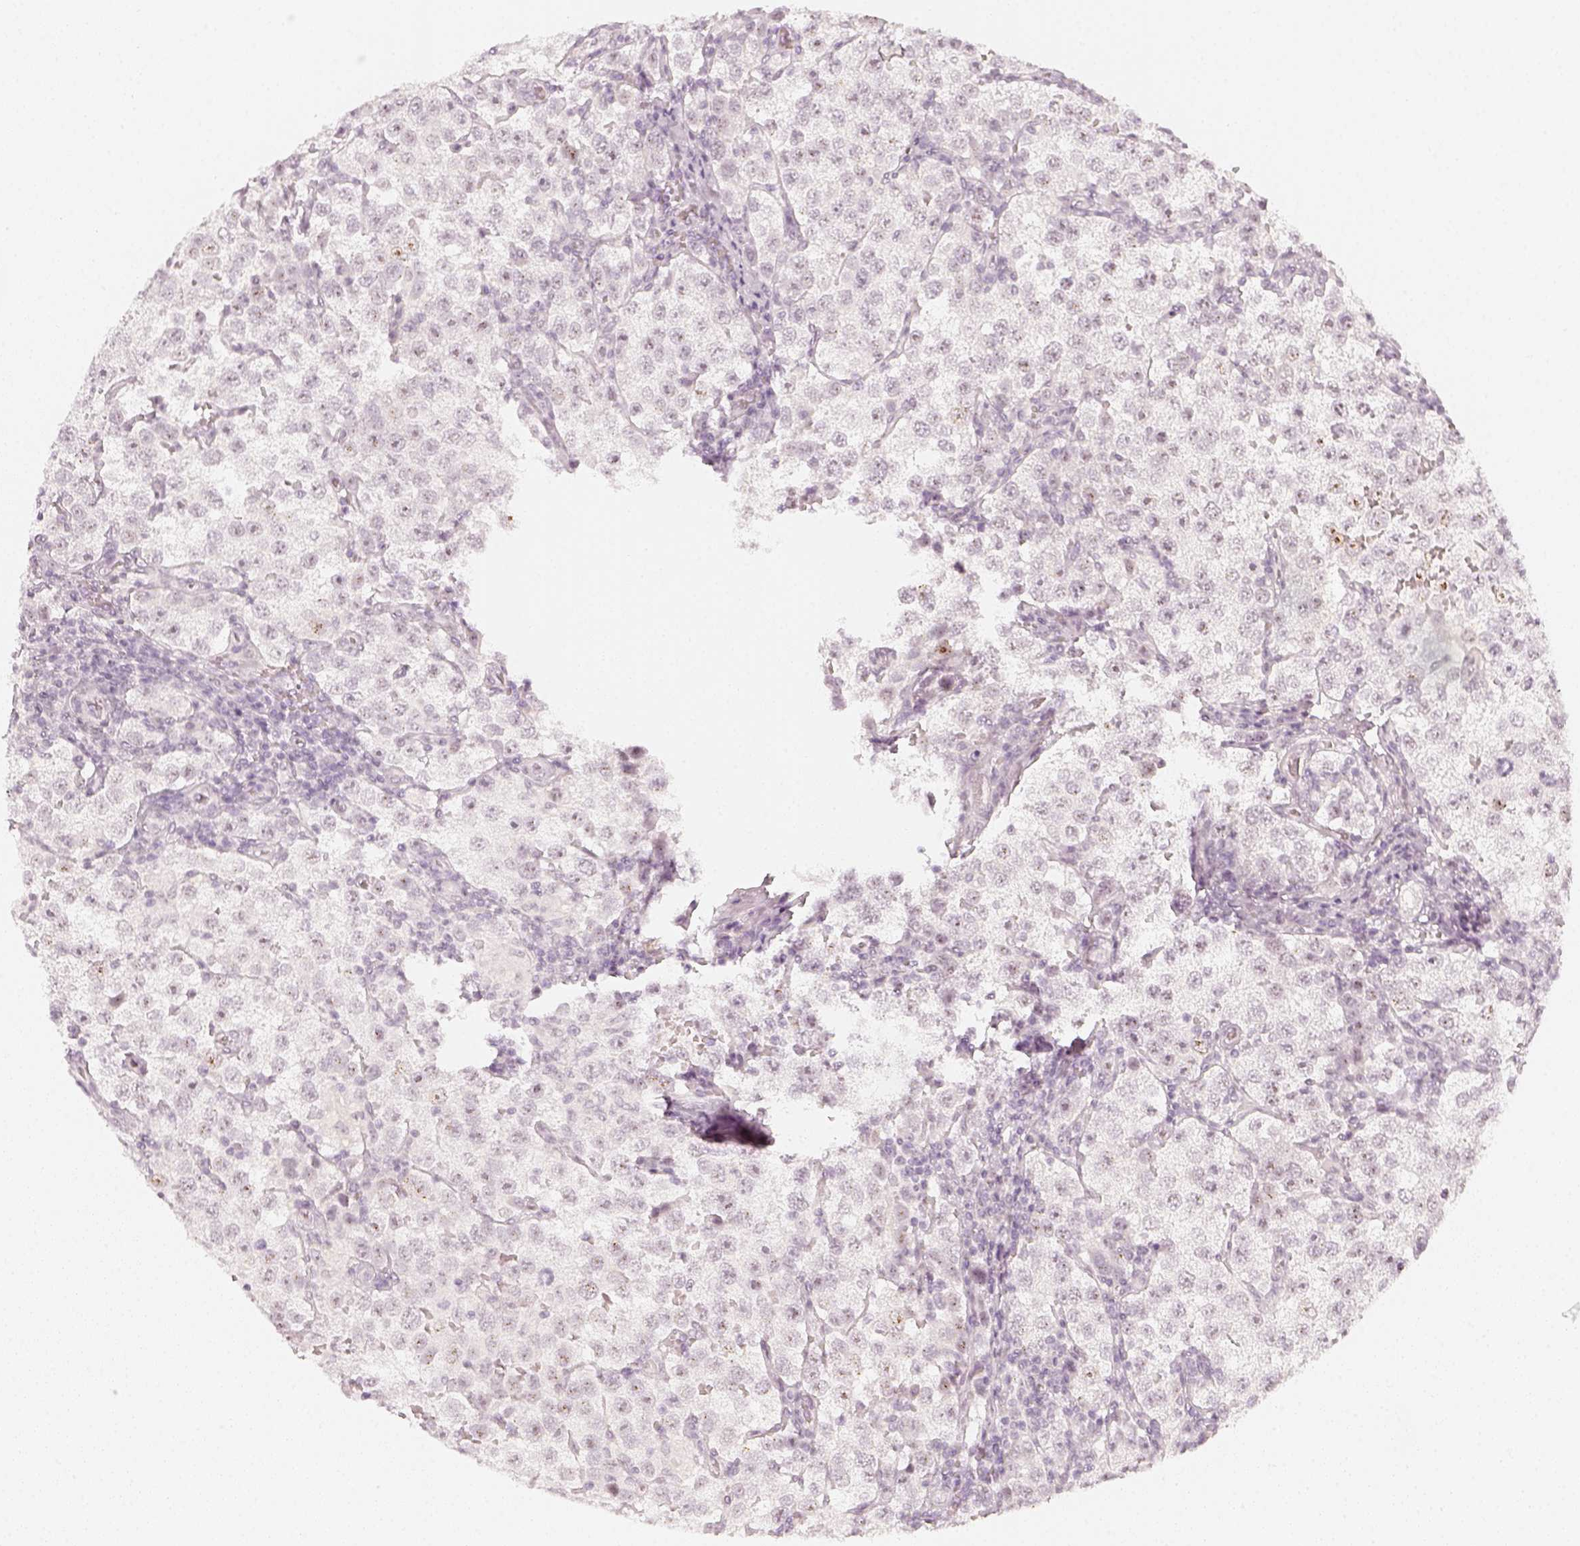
{"staining": {"intensity": "negative", "quantity": "none", "location": "none"}, "tissue": "testis cancer", "cell_type": "Tumor cells", "image_type": "cancer", "snomed": [{"axis": "morphology", "description": "Seminoma, NOS"}, {"axis": "topography", "description": "Testis"}], "caption": "Human seminoma (testis) stained for a protein using IHC reveals no staining in tumor cells.", "gene": "KRTAP2-1", "patient": {"sex": "male", "age": 37}}